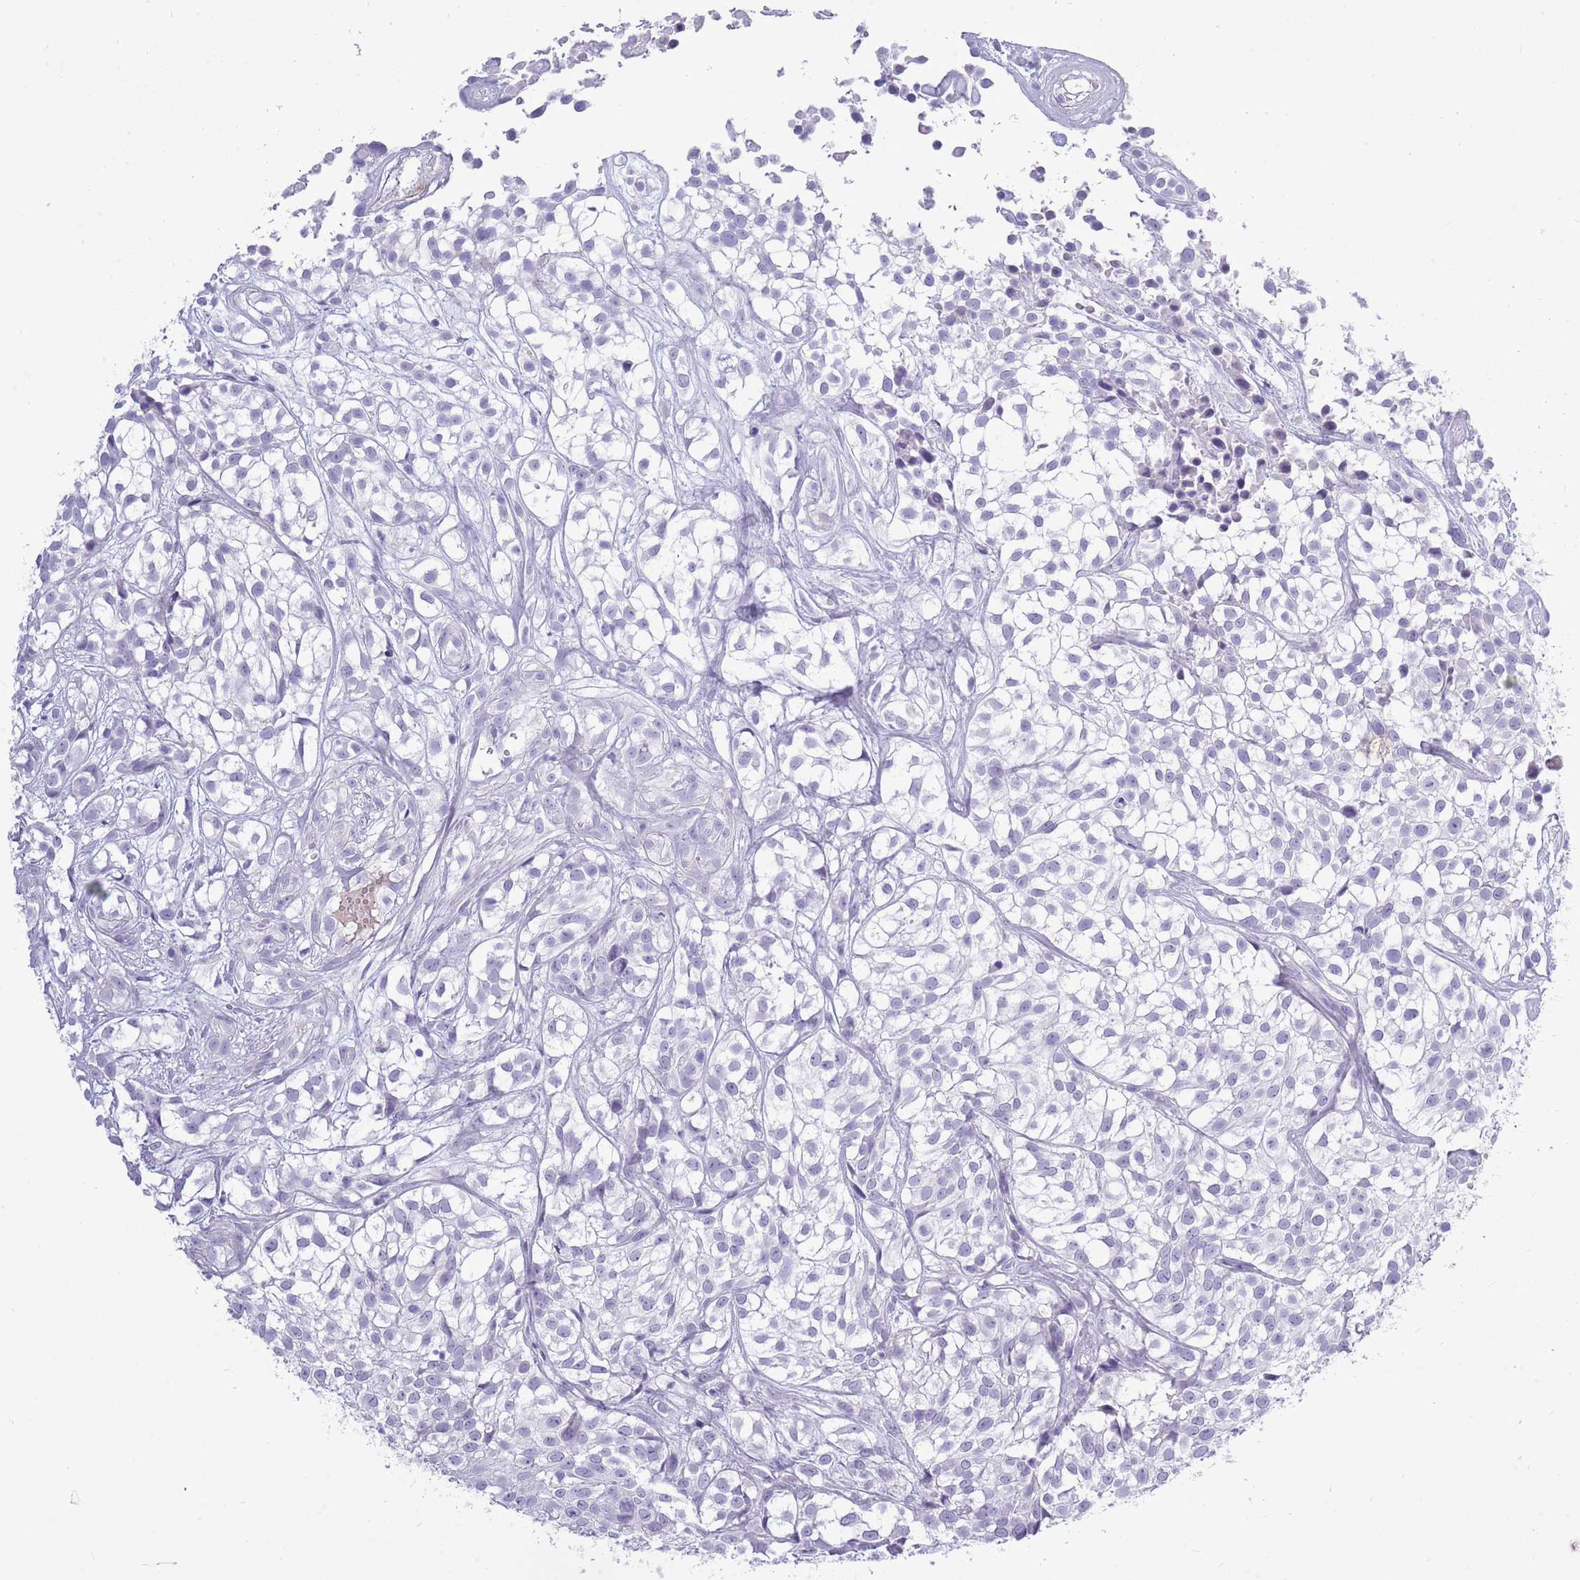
{"staining": {"intensity": "negative", "quantity": "none", "location": "none"}, "tissue": "urothelial cancer", "cell_type": "Tumor cells", "image_type": "cancer", "snomed": [{"axis": "morphology", "description": "Urothelial carcinoma, High grade"}, {"axis": "topography", "description": "Urinary bladder"}], "caption": "Histopathology image shows no protein staining in tumor cells of urothelial carcinoma (high-grade) tissue.", "gene": "ZNF425", "patient": {"sex": "male", "age": 56}}